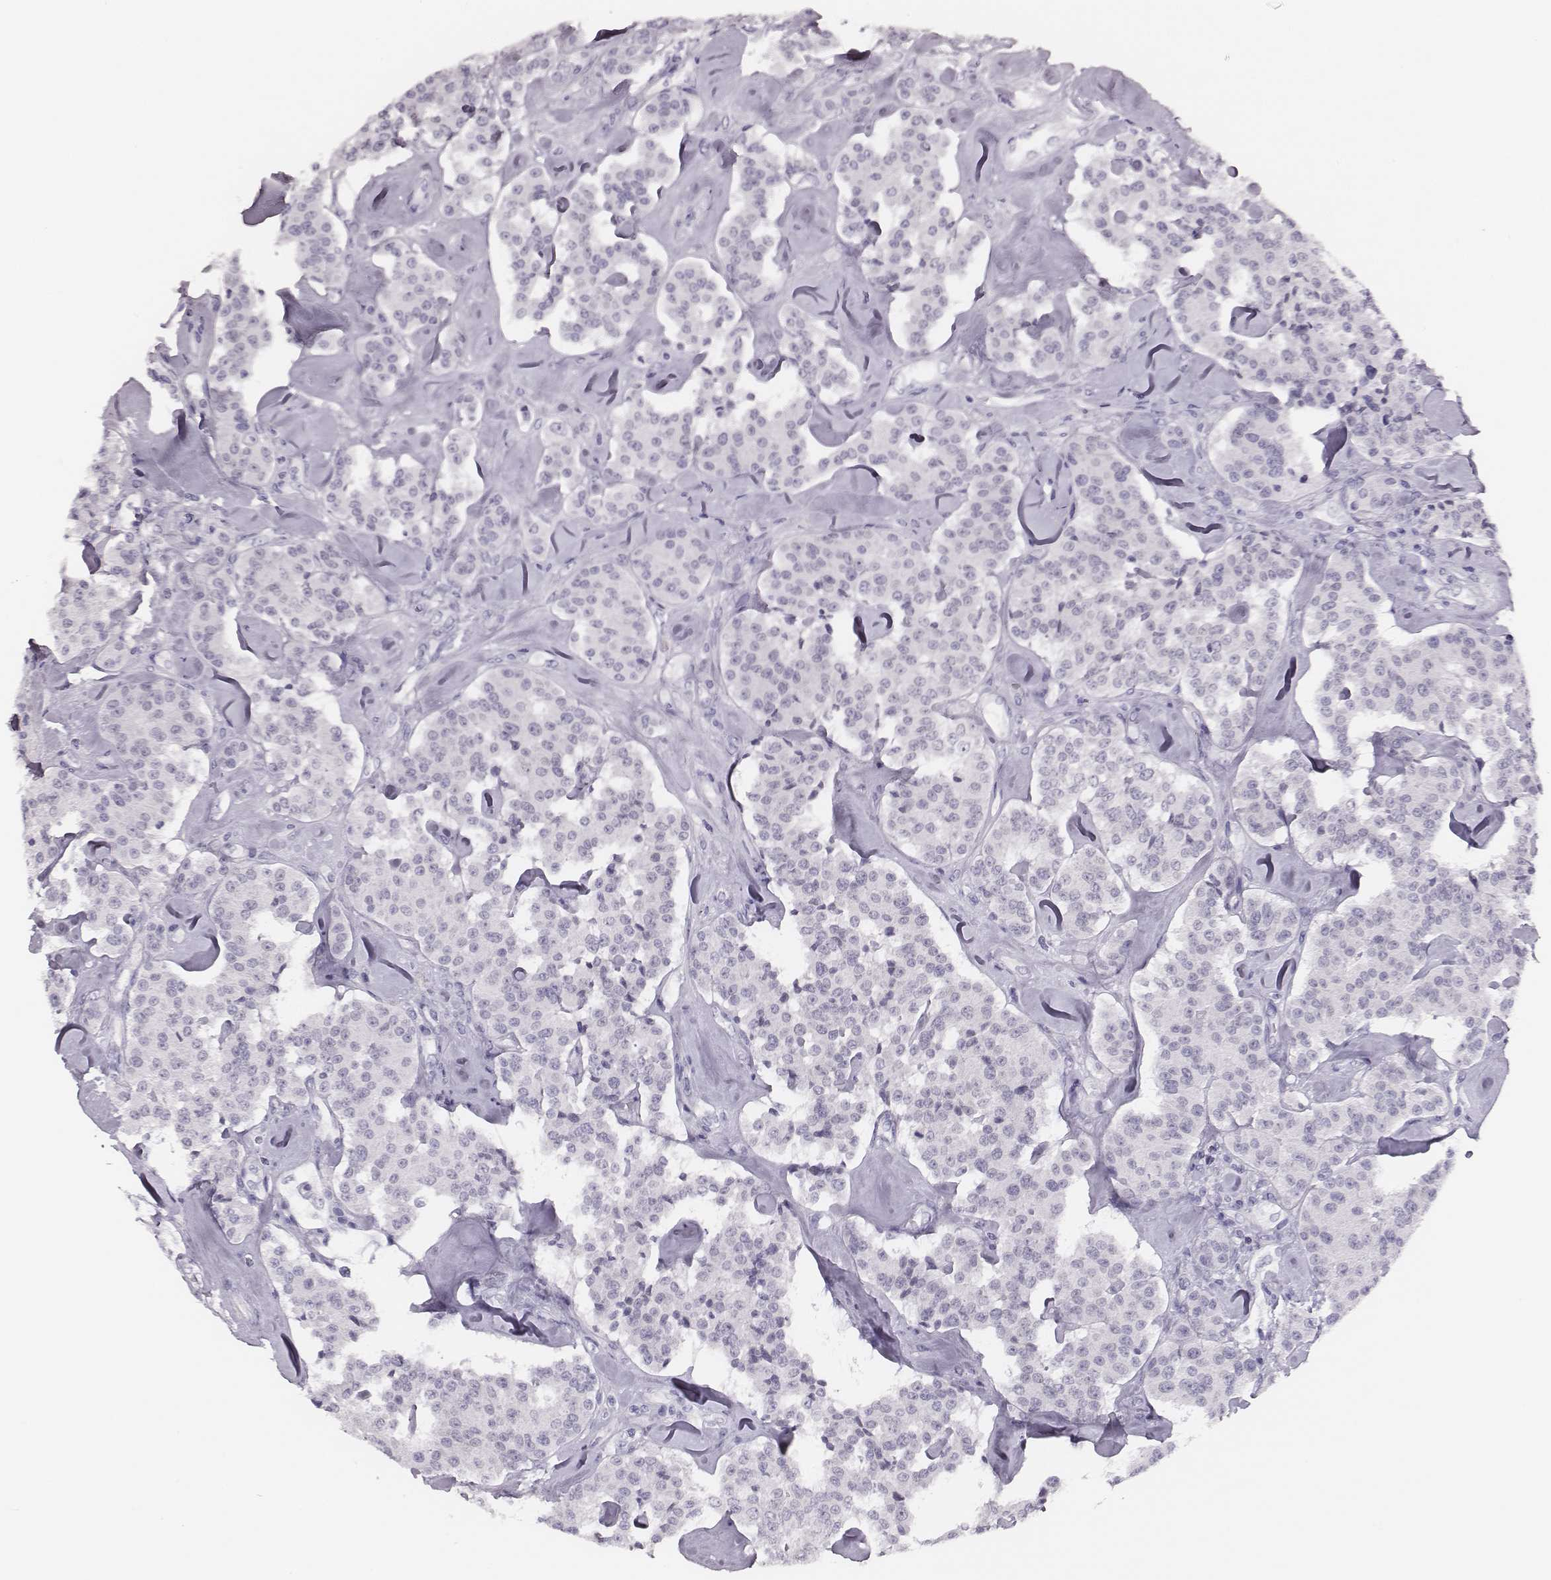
{"staining": {"intensity": "negative", "quantity": "none", "location": "none"}, "tissue": "carcinoid", "cell_type": "Tumor cells", "image_type": "cancer", "snomed": [{"axis": "morphology", "description": "Carcinoid, malignant, NOS"}, {"axis": "topography", "description": "Pancreas"}], "caption": "An IHC image of carcinoid is shown. There is no staining in tumor cells of carcinoid. The staining was performed using DAB to visualize the protein expression in brown, while the nuclei were stained in blue with hematoxylin (Magnification: 20x).", "gene": "H1-6", "patient": {"sex": "male", "age": 41}}